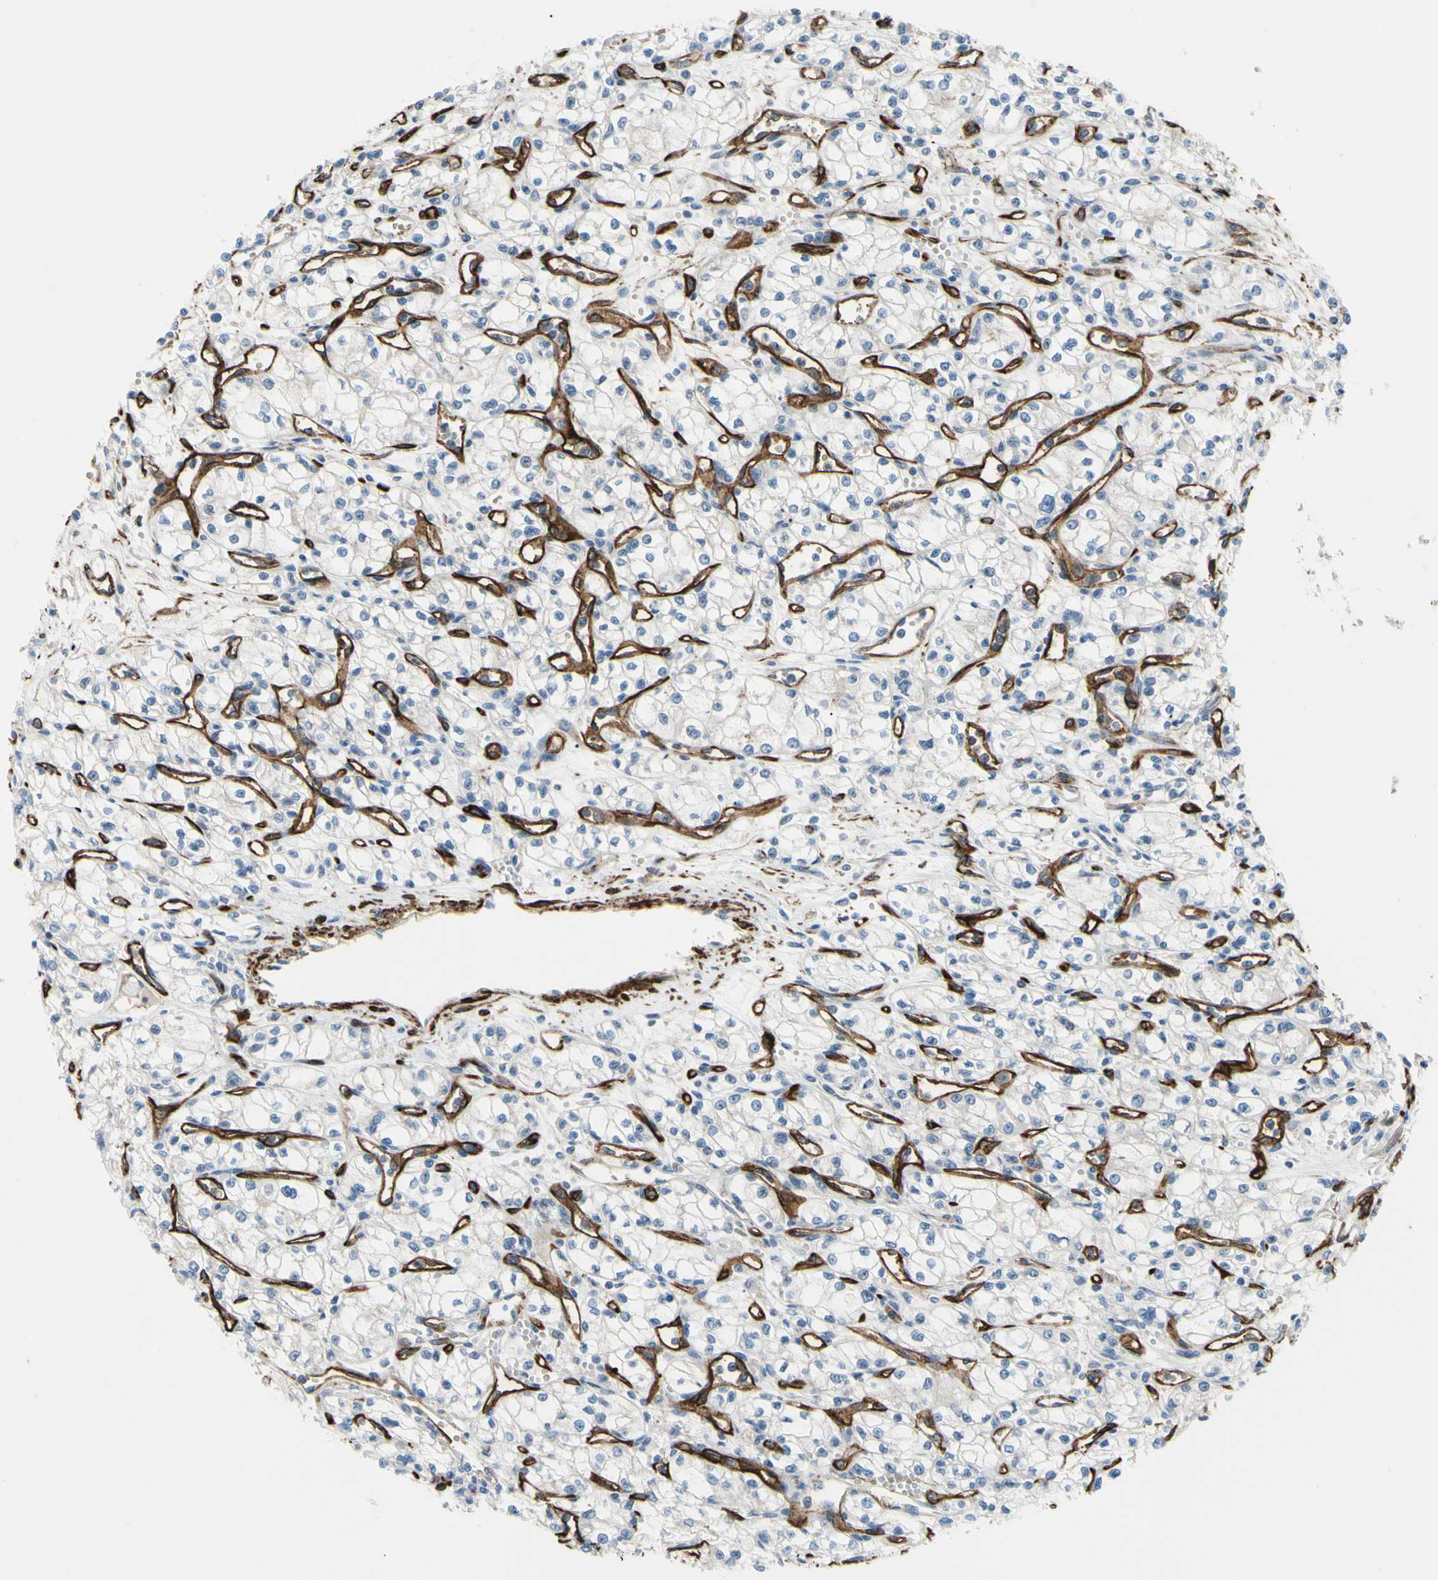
{"staining": {"intensity": "negative", "quantity": "none", "location": "none"}, "tissue": "renal cancer", "cell_type": "Tumor cells", "image_type": "cancer", "snomed": [{"axis": "morphology", "description": "Normal tissue, NOS"}, {"axis": "morphology", "description": "Adenocarcinoma, NOS"}, {"axis": "topography", "description": "Kidney"}], "caption": "Histopathology image shows no protein positivity in tumor cells of adenocarcinoma (renal) tissue. (DAB immunohistochemistry, high magnification).", "gene": "PRRG2", "patient": {"sex": "male", "age": 59}}